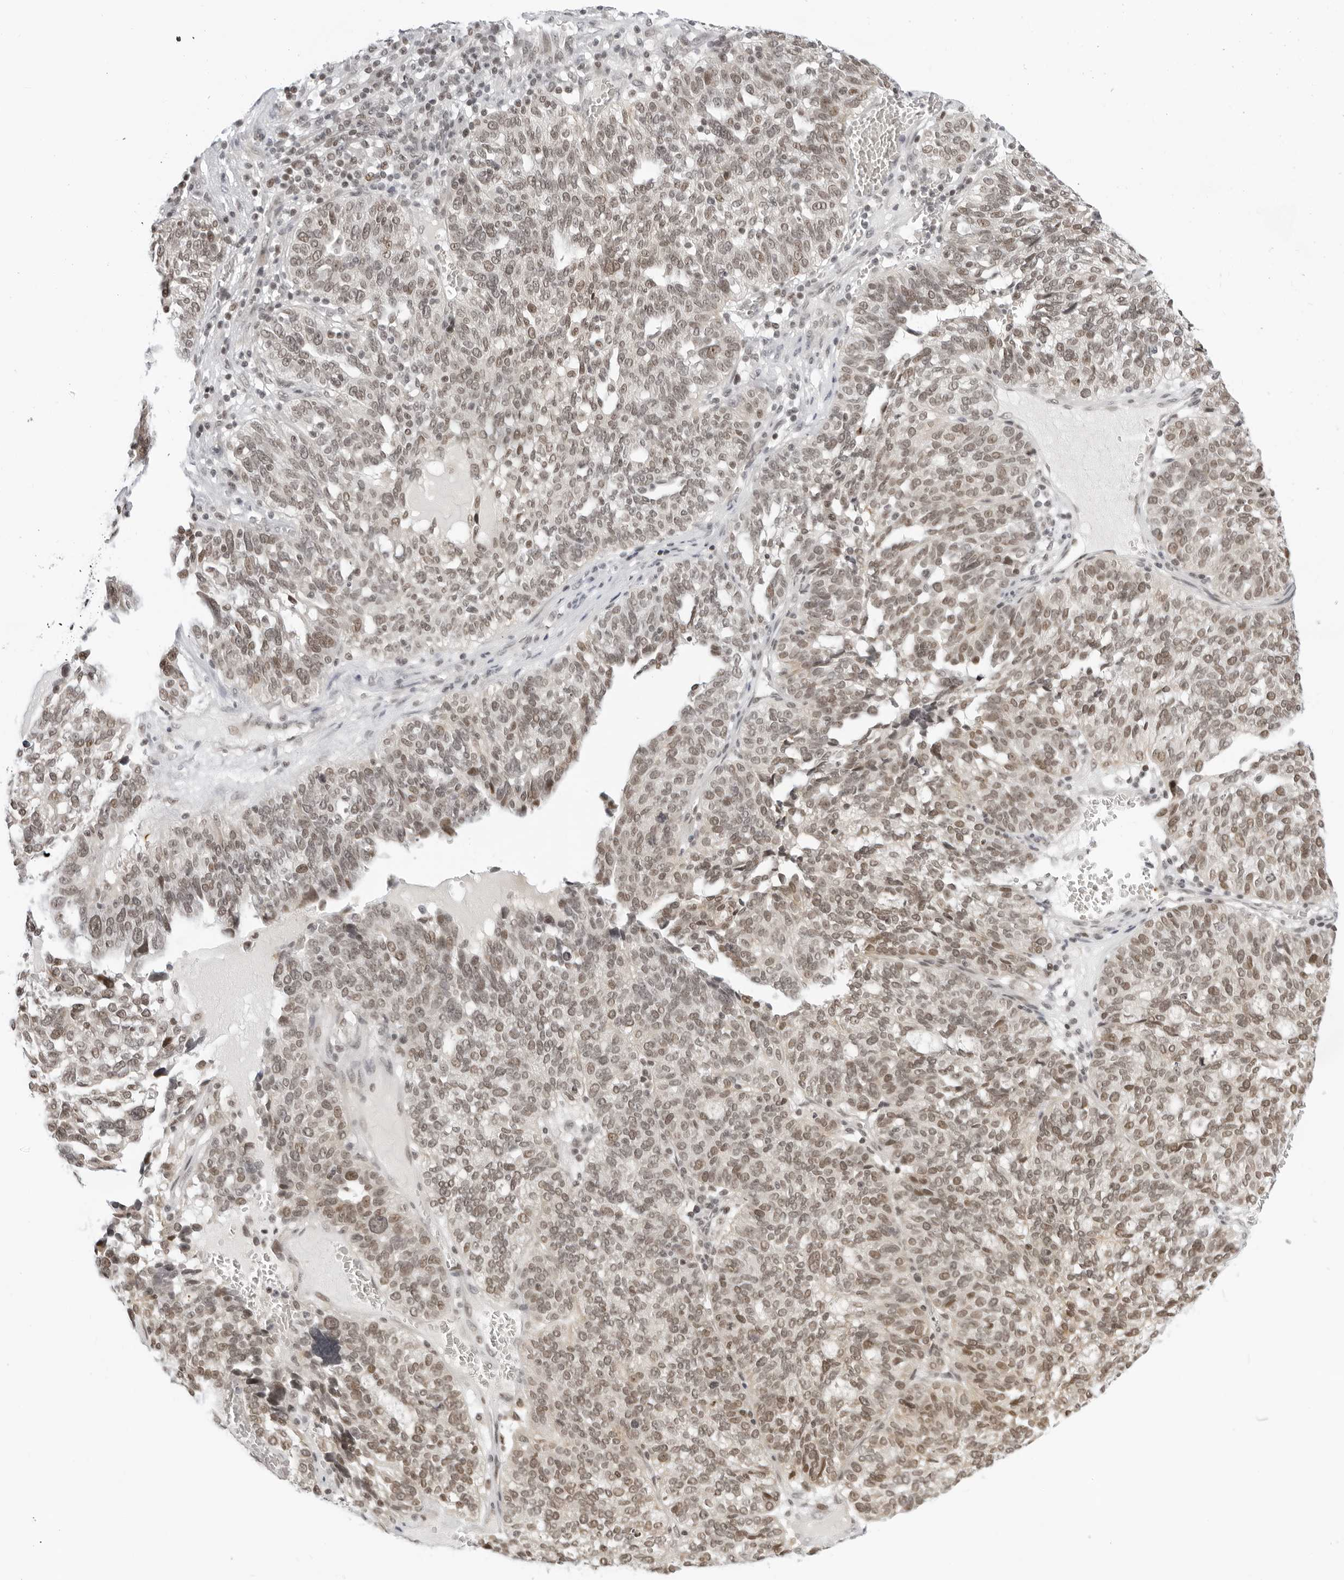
{"staining": {"intensity": "moderate", "quantity": ">75%", "location": "nuclear"}, "tissue": "ovarian cancer", "cell_type": "Tumor cells", "image_type": "cancer", "snomed": [{"axis": "morphology", "description": "Cystadenocarcinoma, serous, NOS"}, {"axis": "topography", "description": "Ovary"}], "caption": "Moderate nuclear protein expression is appreciated in approximately >75% of tumor cells in ovarian serous cystadenocarcinoma. The protein is stained brown, and the nuclei are stained in blue (DAB IHC with brightfield microscopy, high magnification).", "gene": "MSH6", "patient": {"sex": "female", "age": 59}}